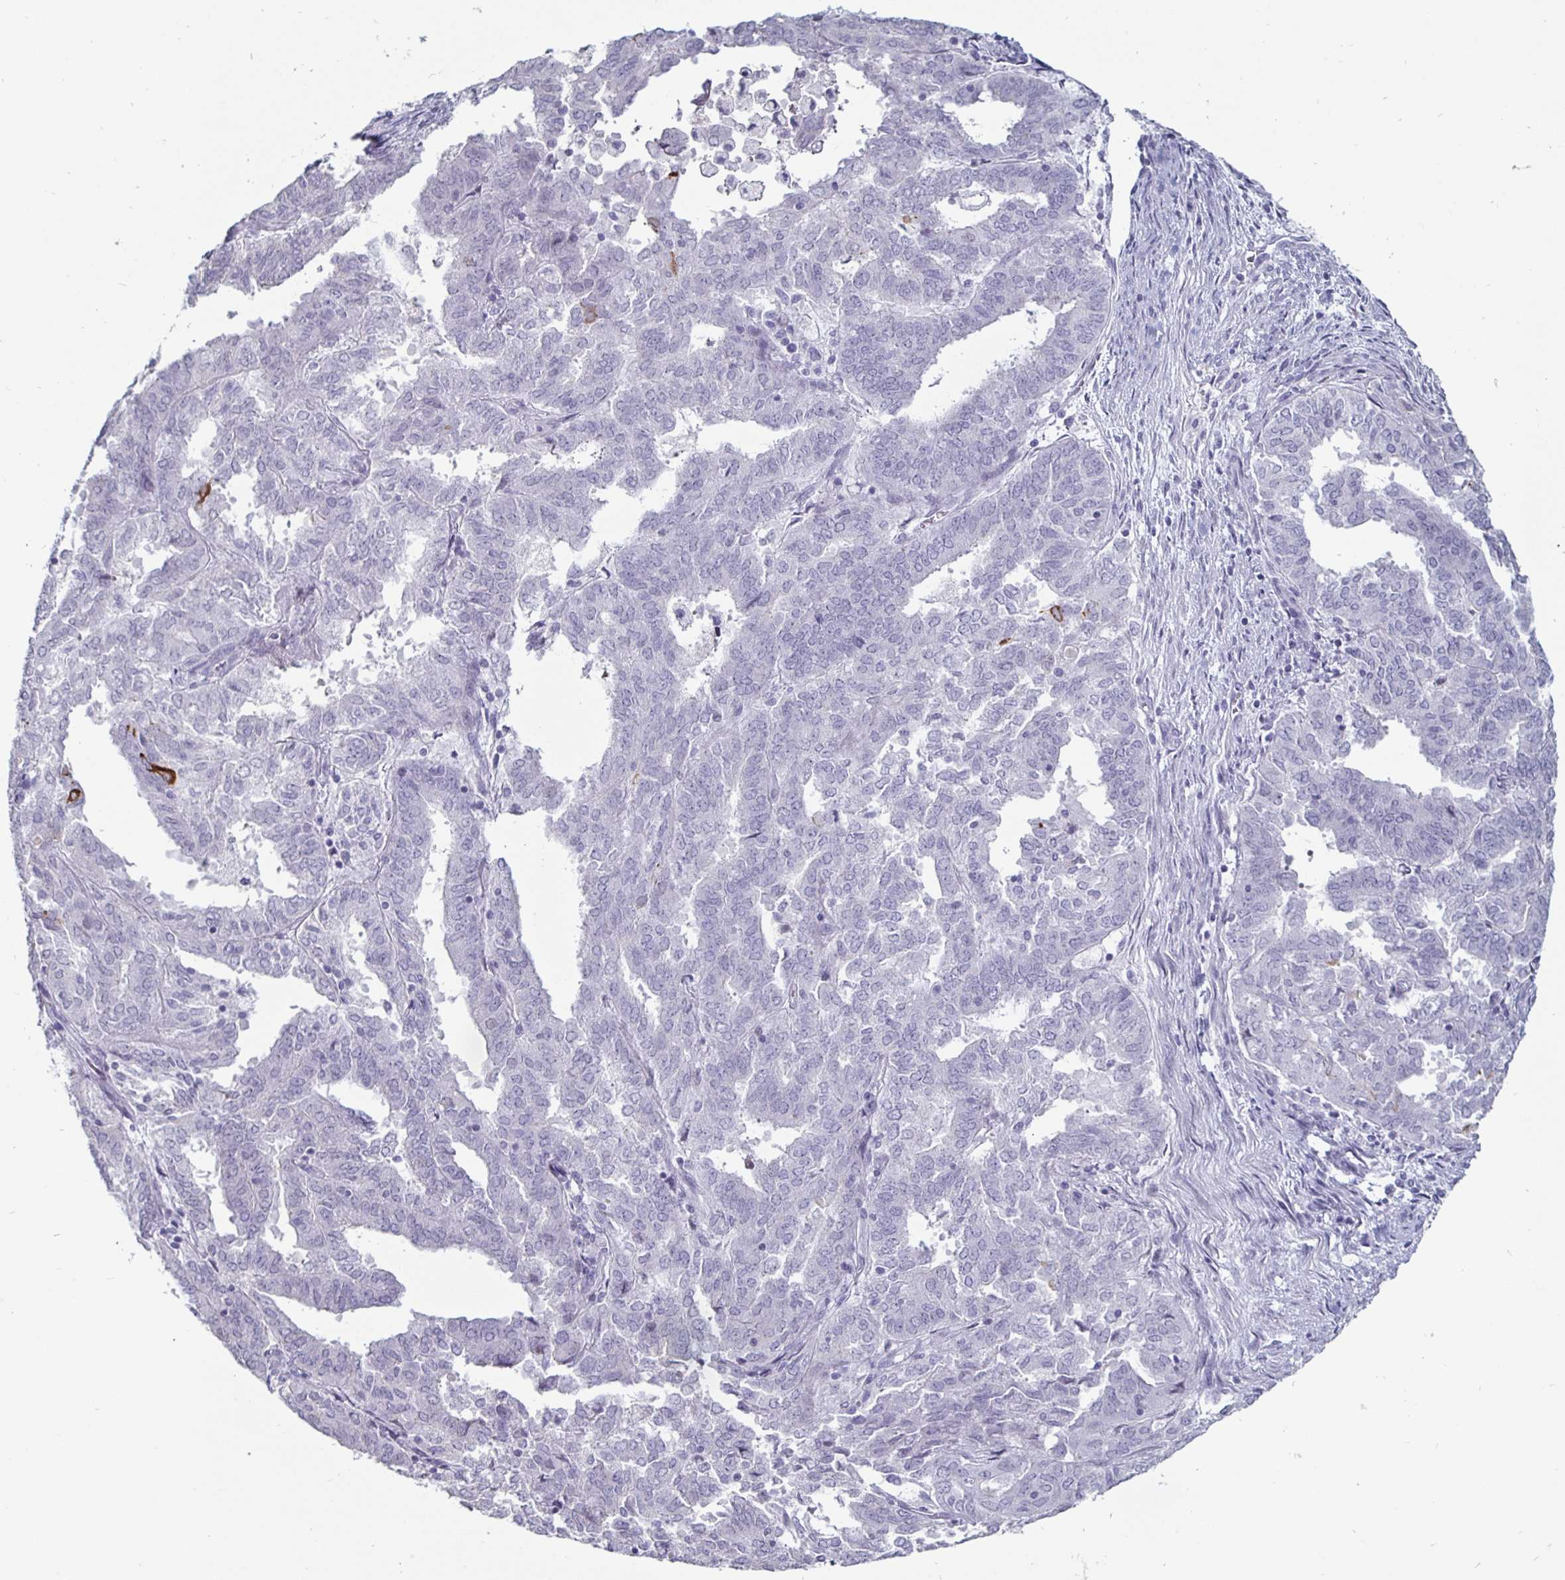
{"staining": {"intensity": "negative", "quantity": "none", "location": "none"}, "tissue": "endometrial cancer", "cell_type": "Tumor cells", "image_type": "cancer", "snomed": [{"axis": "morphology", "description": "Adenocarcinoma, NOS"}, {"axis": "topography", "description": "Endometrium"}], "caption": "This is an IHC micrograph of endometrial cancer. There is no positivity in tumor cells.", "gene": "OOSP2", "patient": {"sex": "female", "age": 72}}